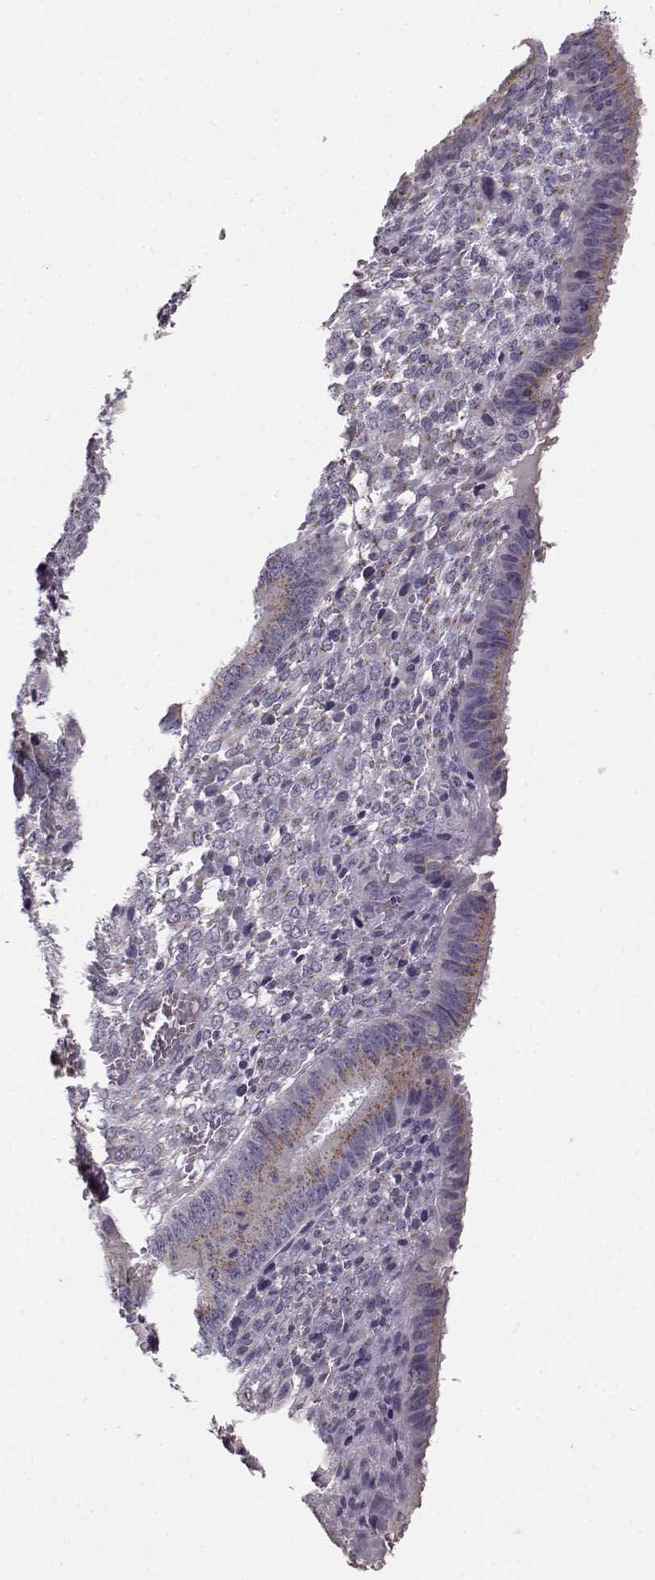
{"staining": {"intensity": "negative", "quantity": "none", "location": "none"}, "tissue": "endometrium", "cell_type": "Cells in endometrial stroma", "image_type": "normal", "snomed": [{"axis": "morphology", "description": "Normal tissue, NOS"}, {"axis": "topography", "description": "Endometrium"}], "caption": "Immunohistochemistry of normal endometrium shows no expression in cells in endometrial stroma.", "gene": "SLC4A5", "patient": {"sex": "female", "age": 42}}